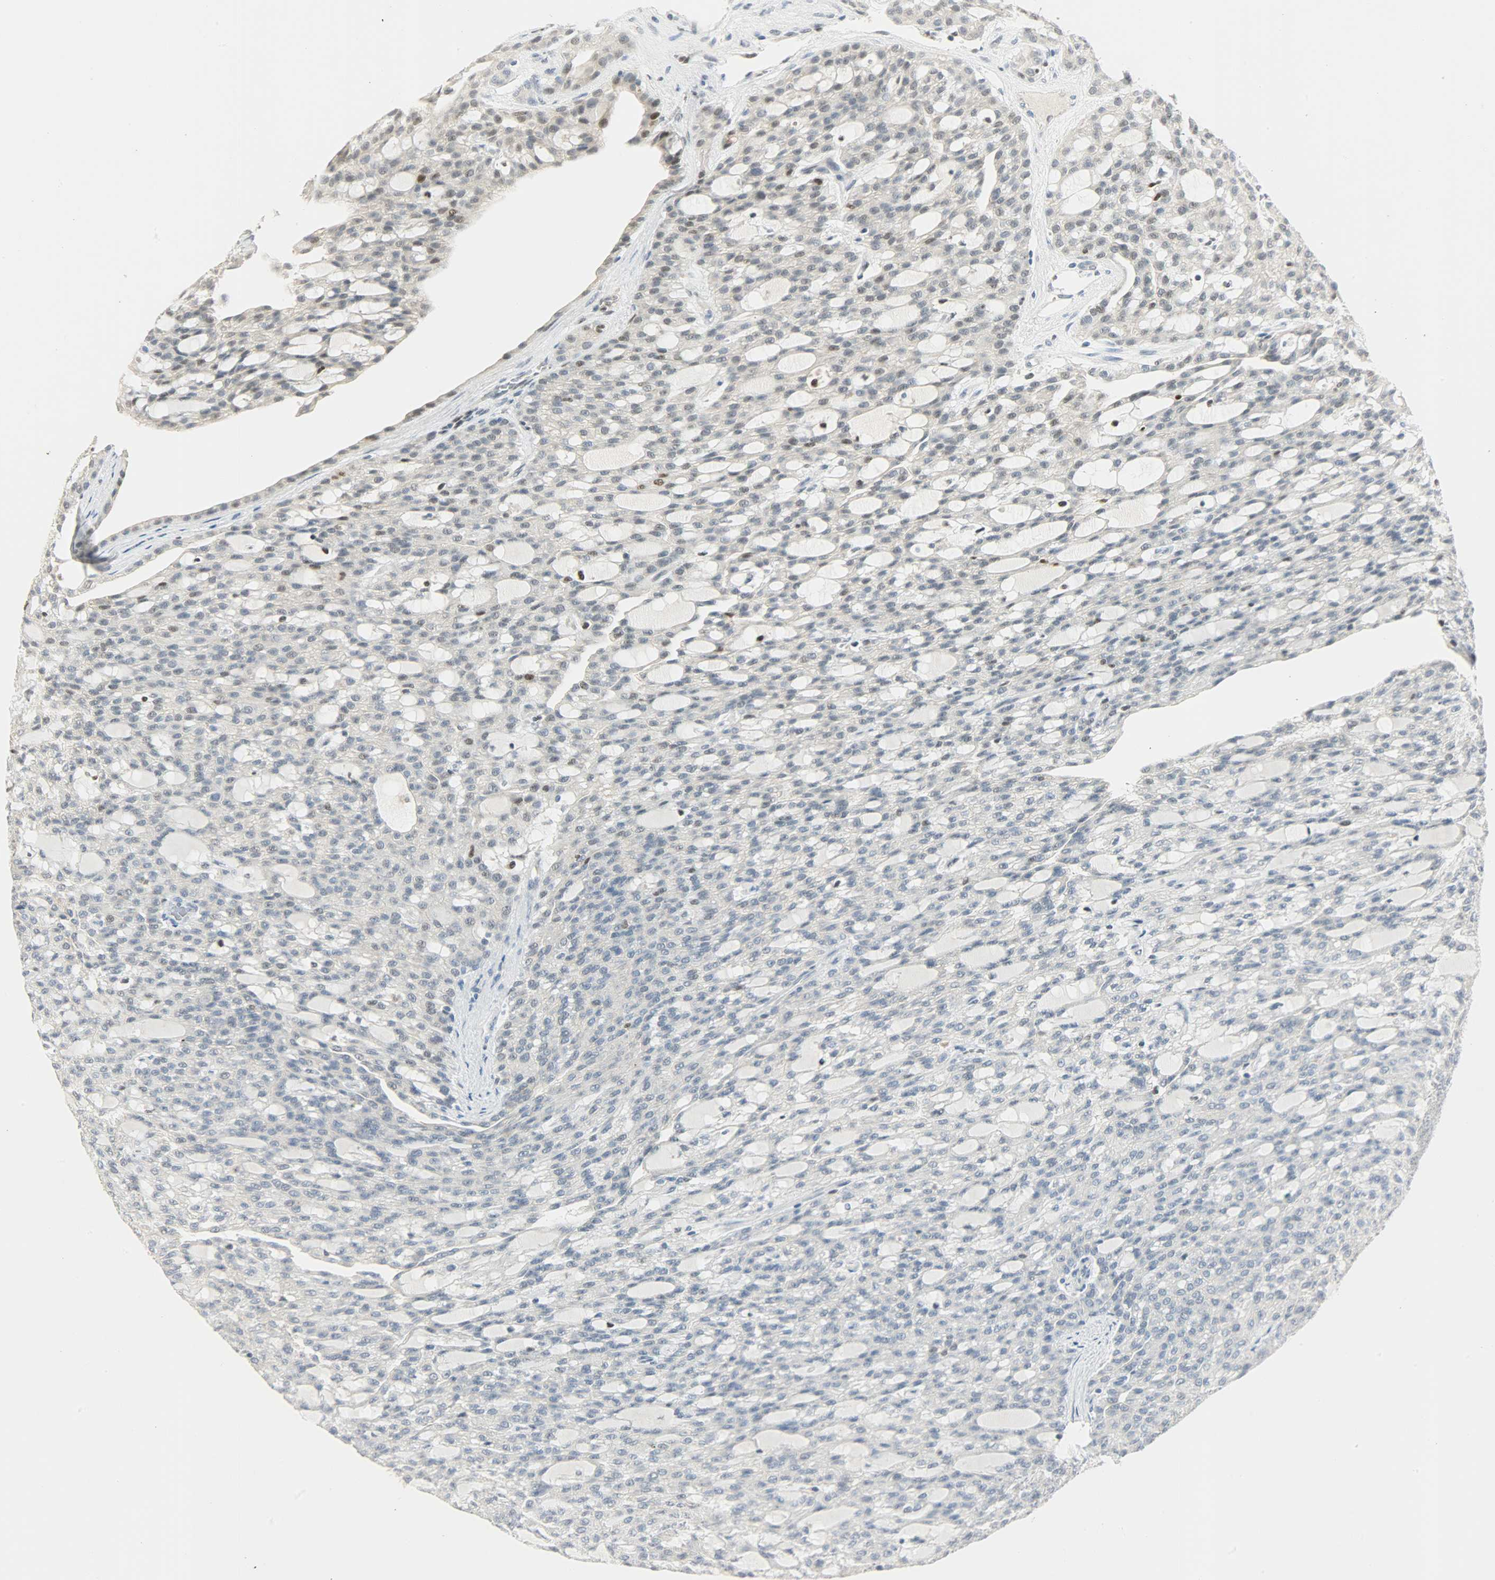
{"staining": {"intensity": "weak", "quantity": "<25%", "location": "nuclear"}, "tissue": "renal cancer", "cell_type": "Tumor cells", "image_type": "cancer", "snomed": [{"axis": "morphology", "description": "Adenocarcinoma, NOS"}, {"axis": "topography", "description": "Kidney"}], "caption": "Tumor cells are negative for brown protein staining in adenocarcinoma (renal). Nuclei are stained in blue.", "gene": "PPARG", "patient": {"sex": "male", "age": 63}}